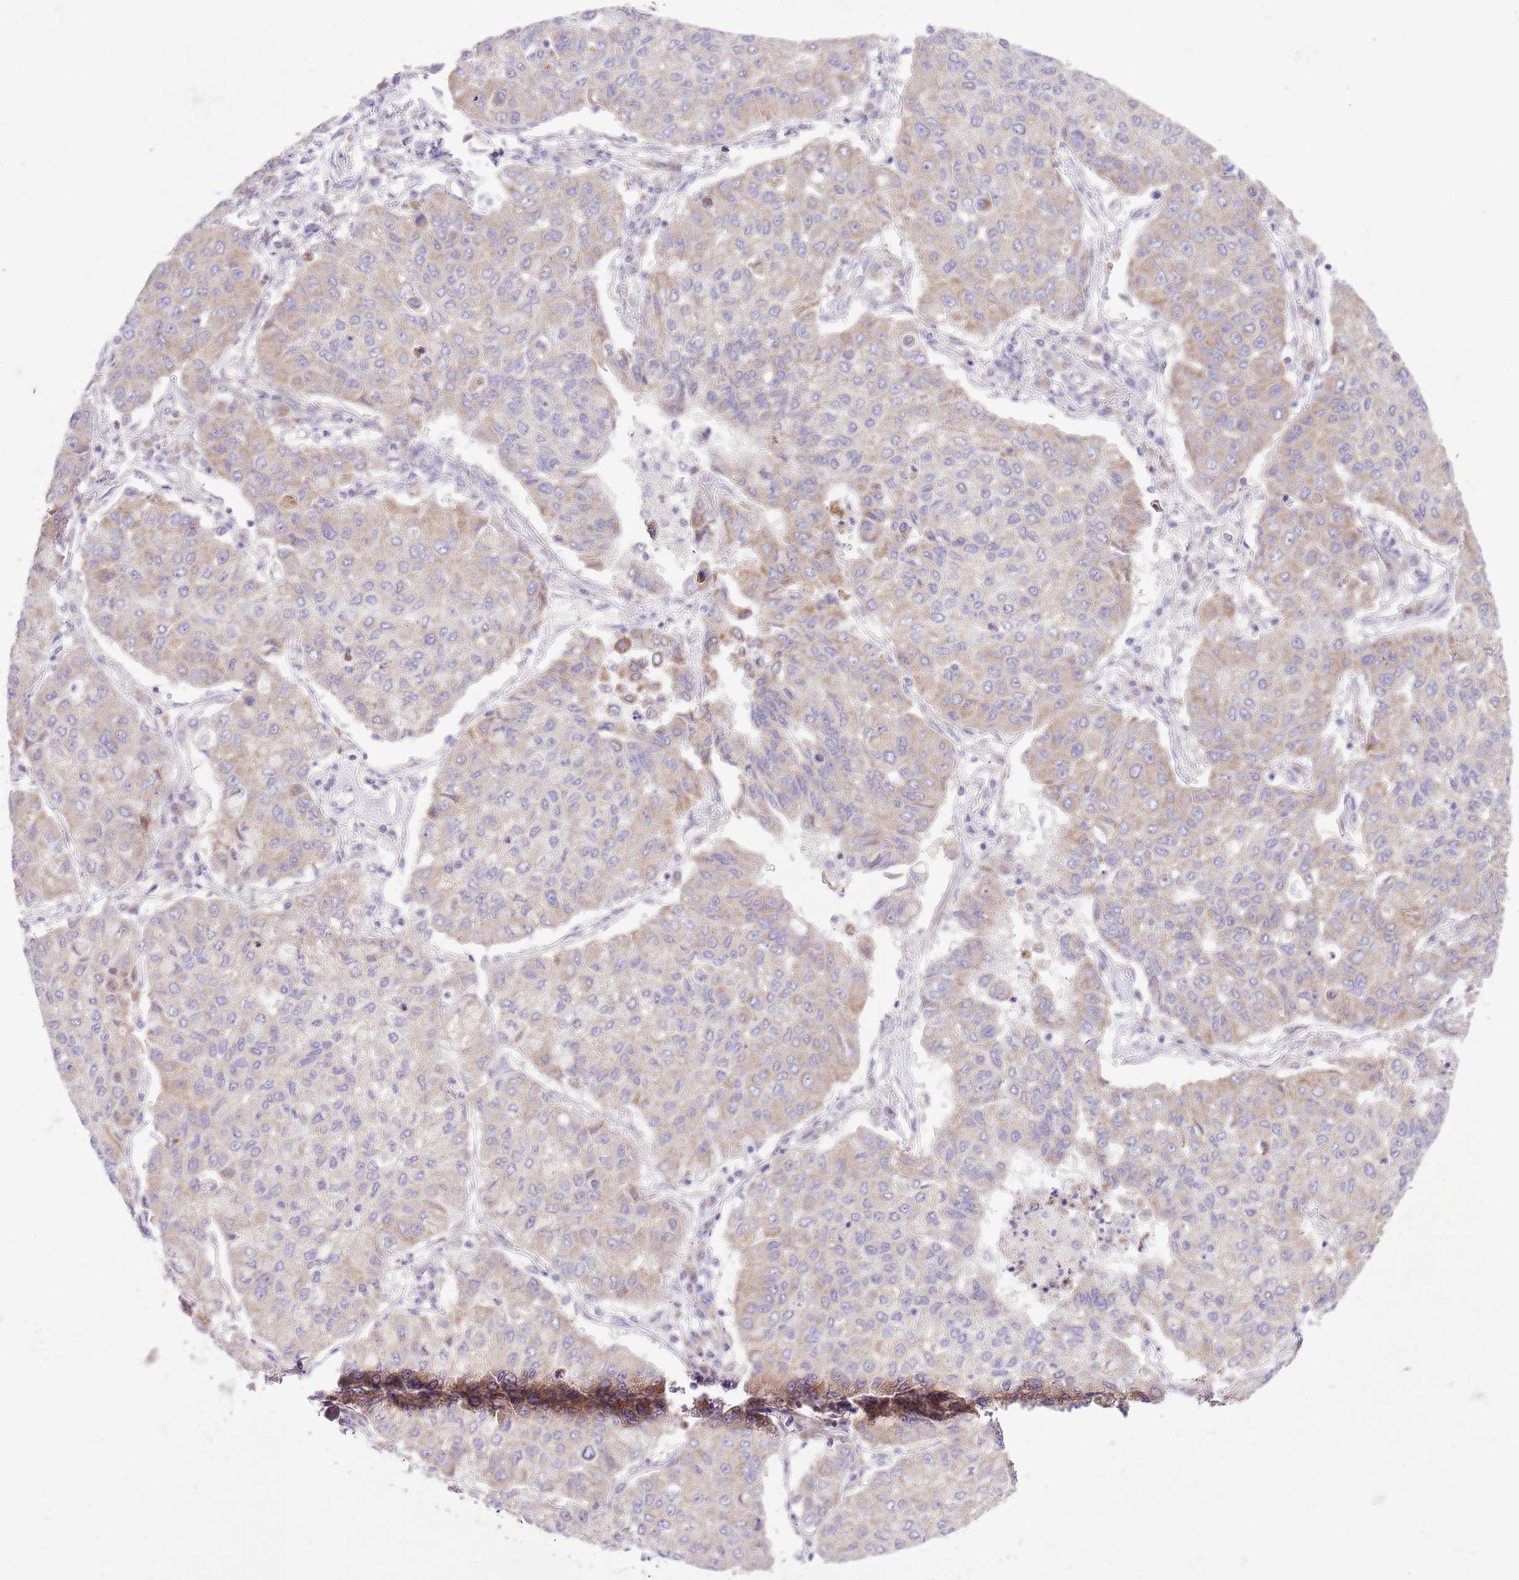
{"staining": {"intensity": "weak", "quantity": "25%-75%", "location": "cytoplasmic/membranous"}, "tissue": "lung cancer", "cell_type": "Tumor cells", "image_type": "cancer", "snomed": [{"axis": "morphology", "description": "Squamous cell carcinoma, NOS"}, {"axis": "topography", "description": "Lung"}], "caption": "This photomicrograph displays immunohistochemistry staining of squamous cell carcinoma (lung), with low weak cytoplasmic/membranous expression in about 25%-75% of tumor cells.", "gene": "OAZ2", "patient": {"sex": "male", "age": 74}}